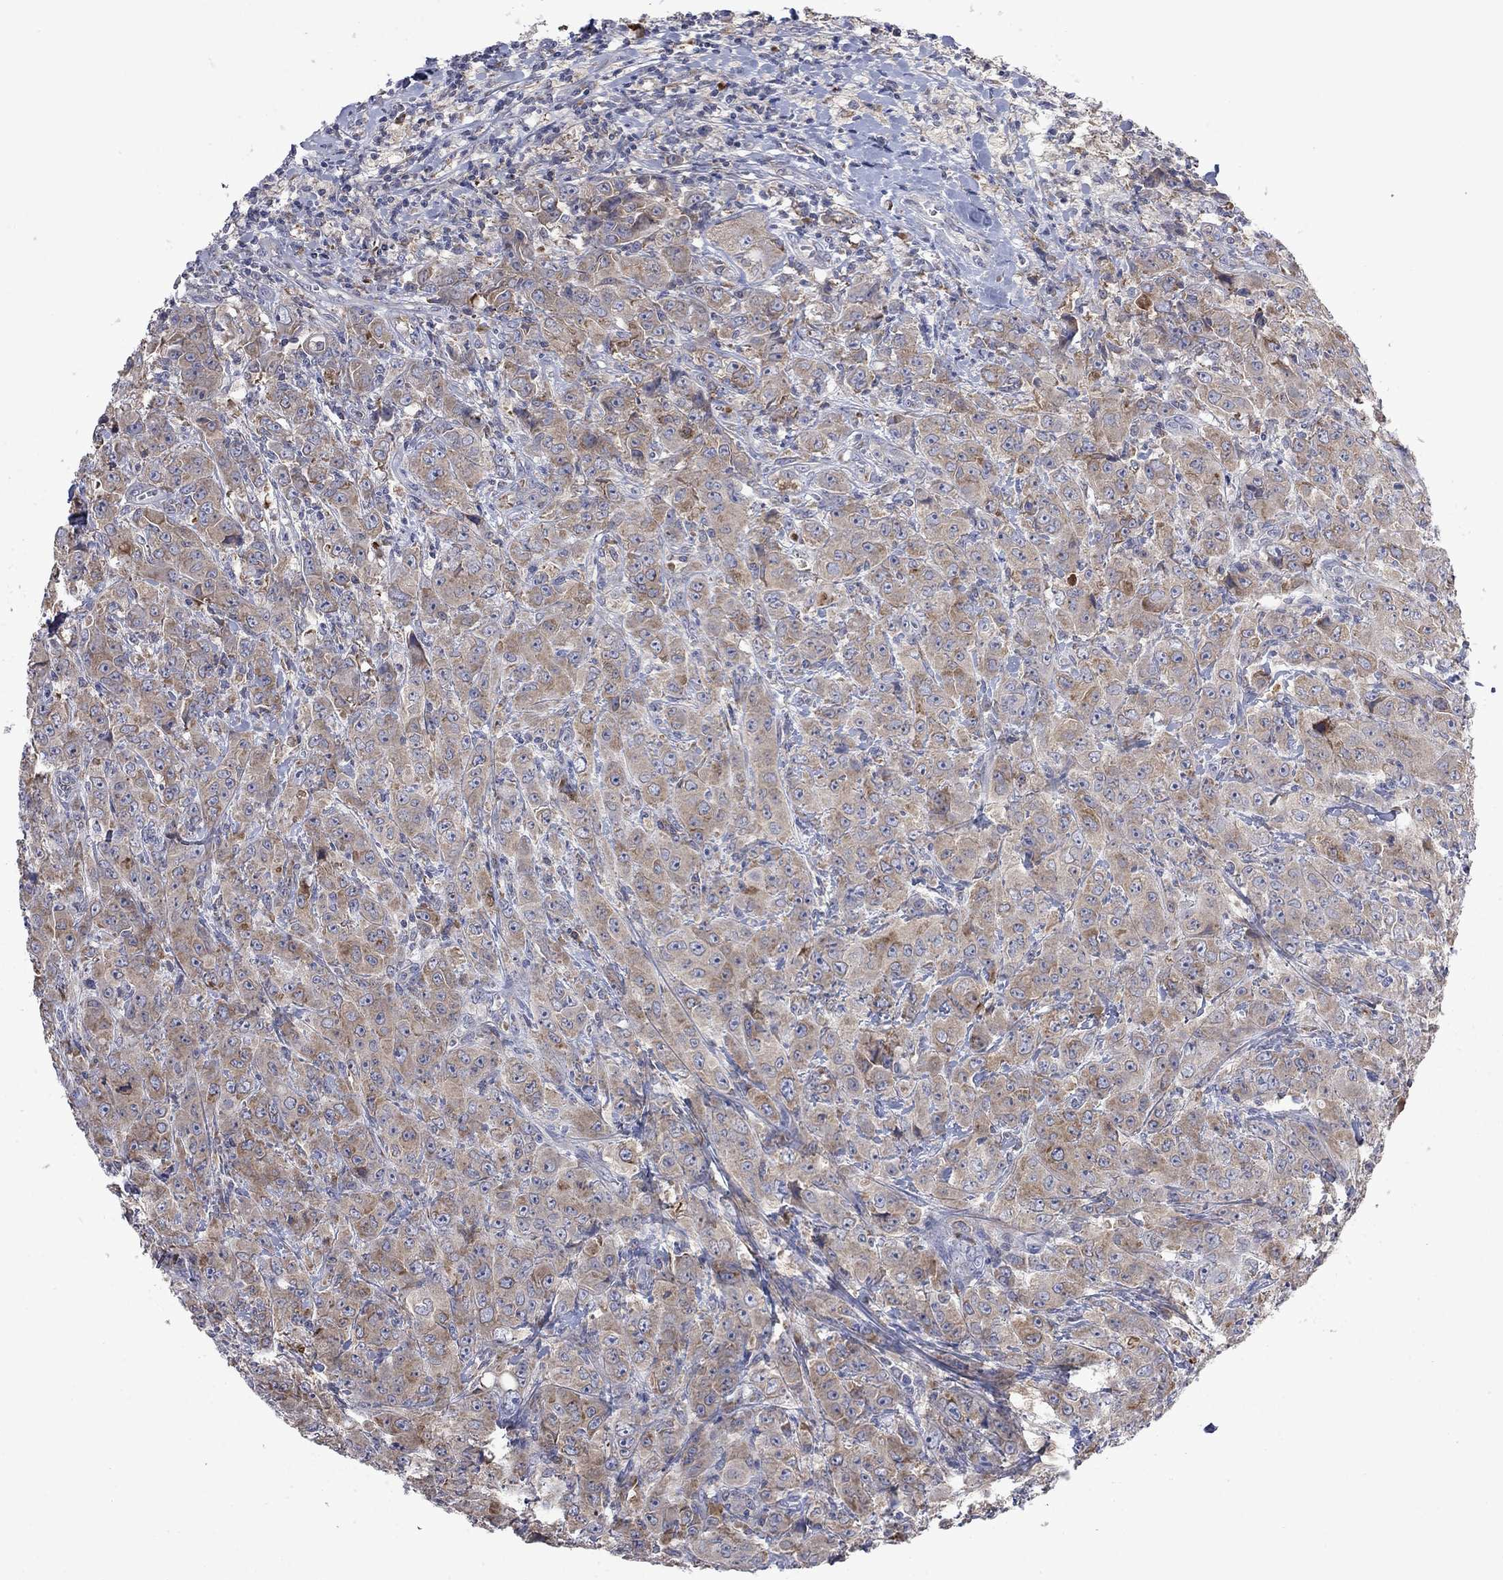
{"staining": {"intensity": "moderate", "quantity": "25%-75%", "location": "cytoplasmic/membranous"}, "tissue": "breast cancer", "cell_type": "Tumor cells", "image_type": "cancer", "snomed": [{"axis": "morphology", "description": "Duct carcinoma"}, {"axis": "topography", "description": "Breast"}], "caption": "Human breast cancer (invasive ductal carcinoma) stained with a brown dye demonstrates moderate cytoplasmic/membranous positive staining in approximately 25%-75% of tumor cells.", "gene": "TMEM97", "patient": {"sex": "female", "age": 43}}